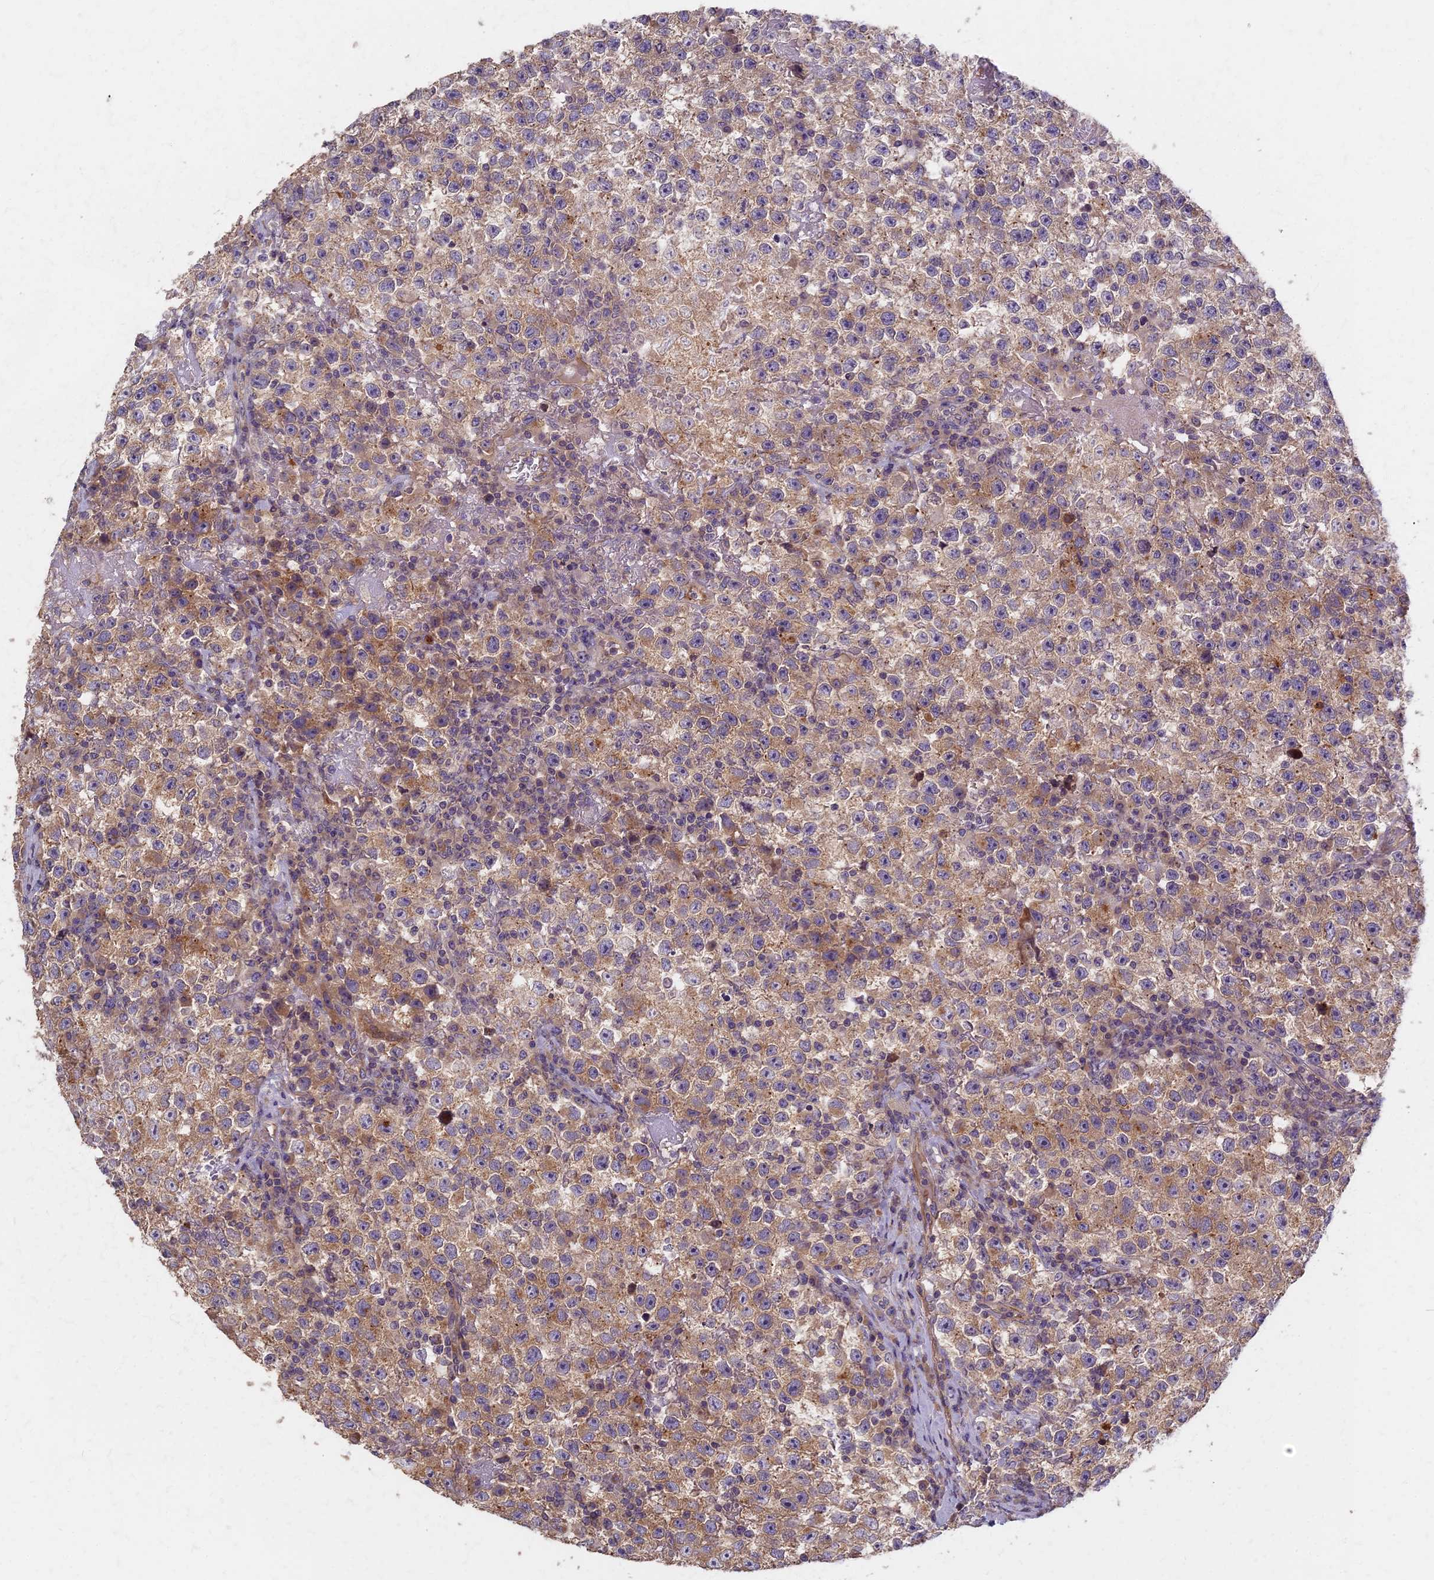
{"staining": {"intensity": "weak", "quantity": ">75%", "location": "cytoplasmic/membranous"}, "tissue": "testis cancer", "cell_type": "Tumor cells", "image_type": "cancer", "snomed": [{"axis": "morphology", "description": "Seminoma, NOS"}, {"axis": "topography", "description": "Testis"}], "caption": "Seminoma (testis) tissue exhibits weak cytoplasmic/membranous positivity in about >75% of tumor cells, visualized by immunohistochemistry.", "gene": "AP4E1", "patient": {"sex": "male", "age": 22}}